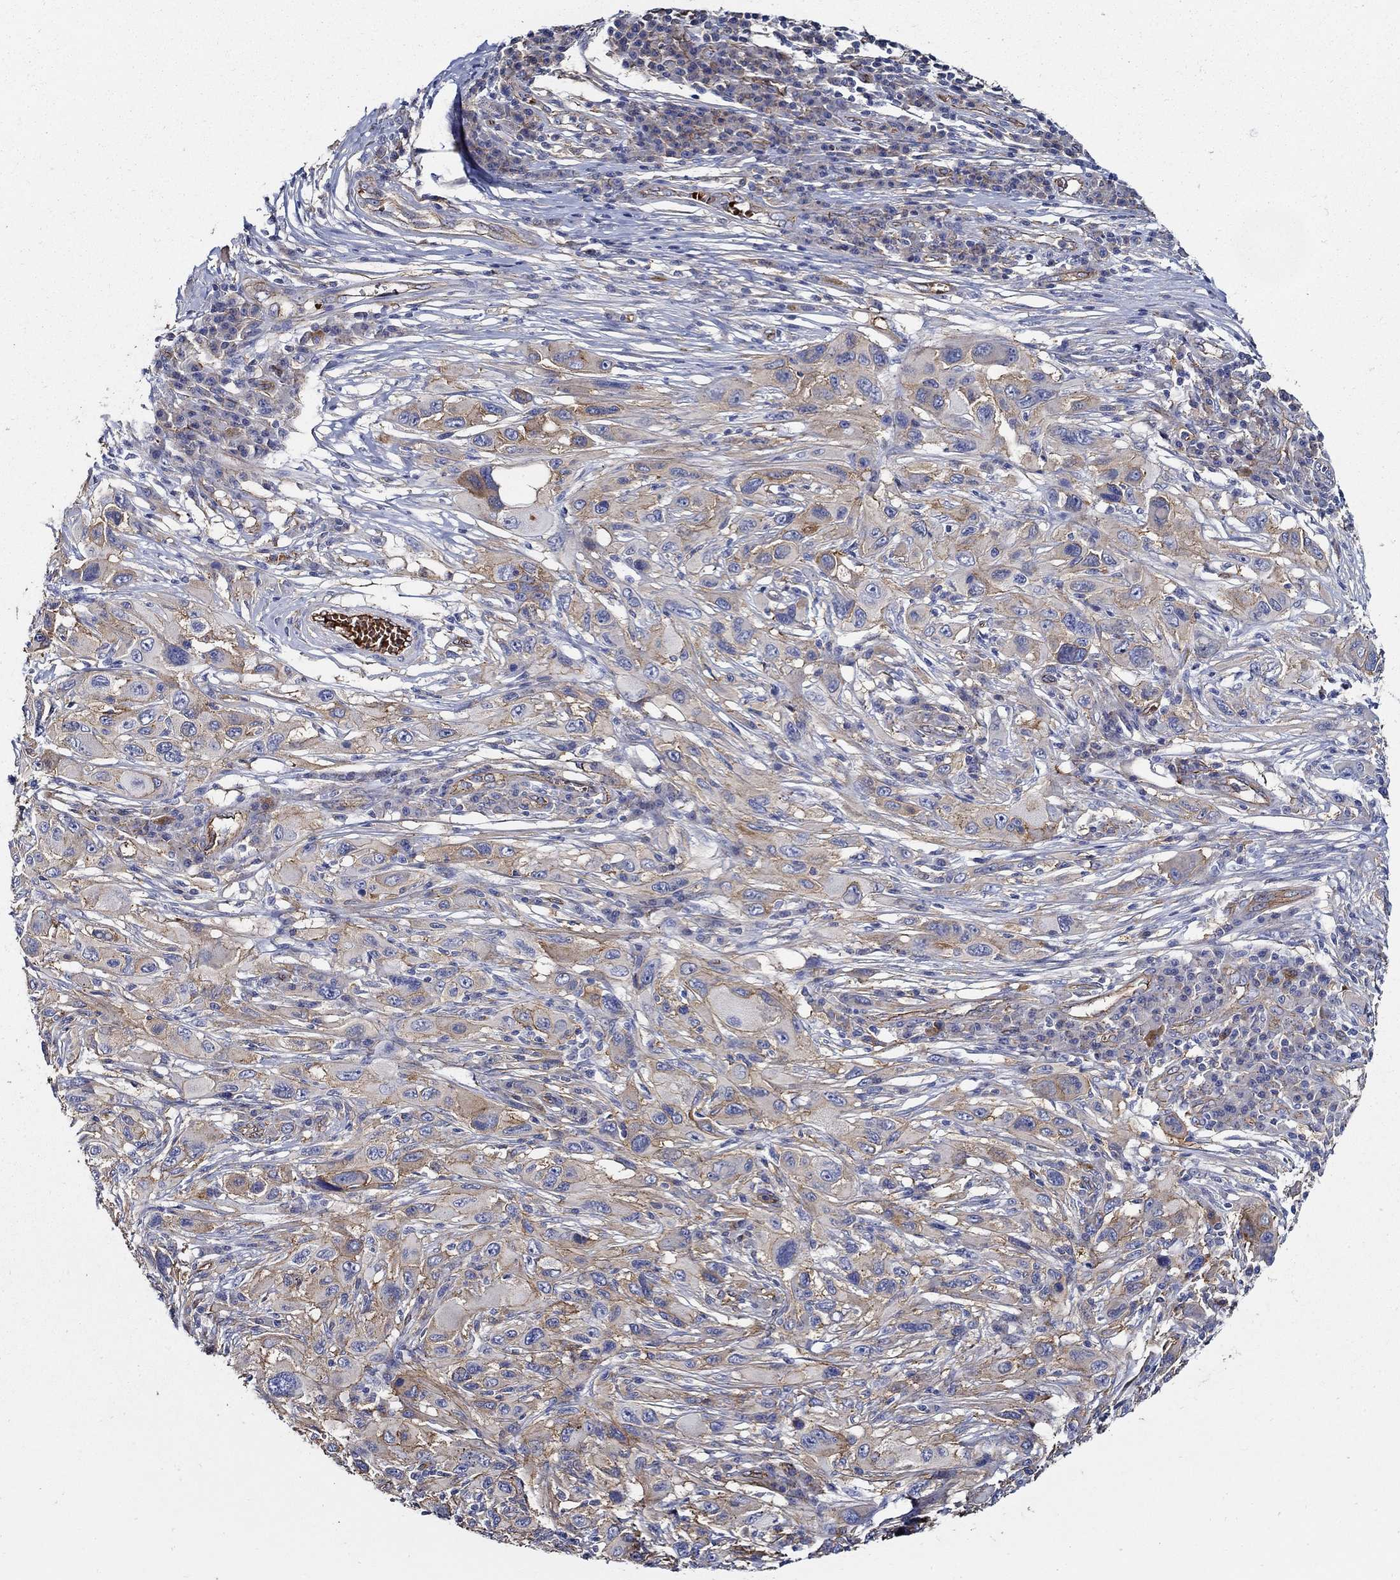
{"staining": {"intensity": "moderate", "quantity": "<25%", "location": "cytoplasmic/membranous"}, "tissue": "melanoma", "cell_type": "Tumor cells", "image_type": "cancer", "snomed": [{"axis": "morphology", "description": "Malignant melanoma, NOS"}, {"axis": "topography", "description": "Skin"}], "caption": "Protein expression analysis of human malignant melanoma reveals moderate cytoplasmic/membranous positivity in about <25% of tumor cells.", "gene": "APBB3", "patient": {"sex": "male", "age": 53}}